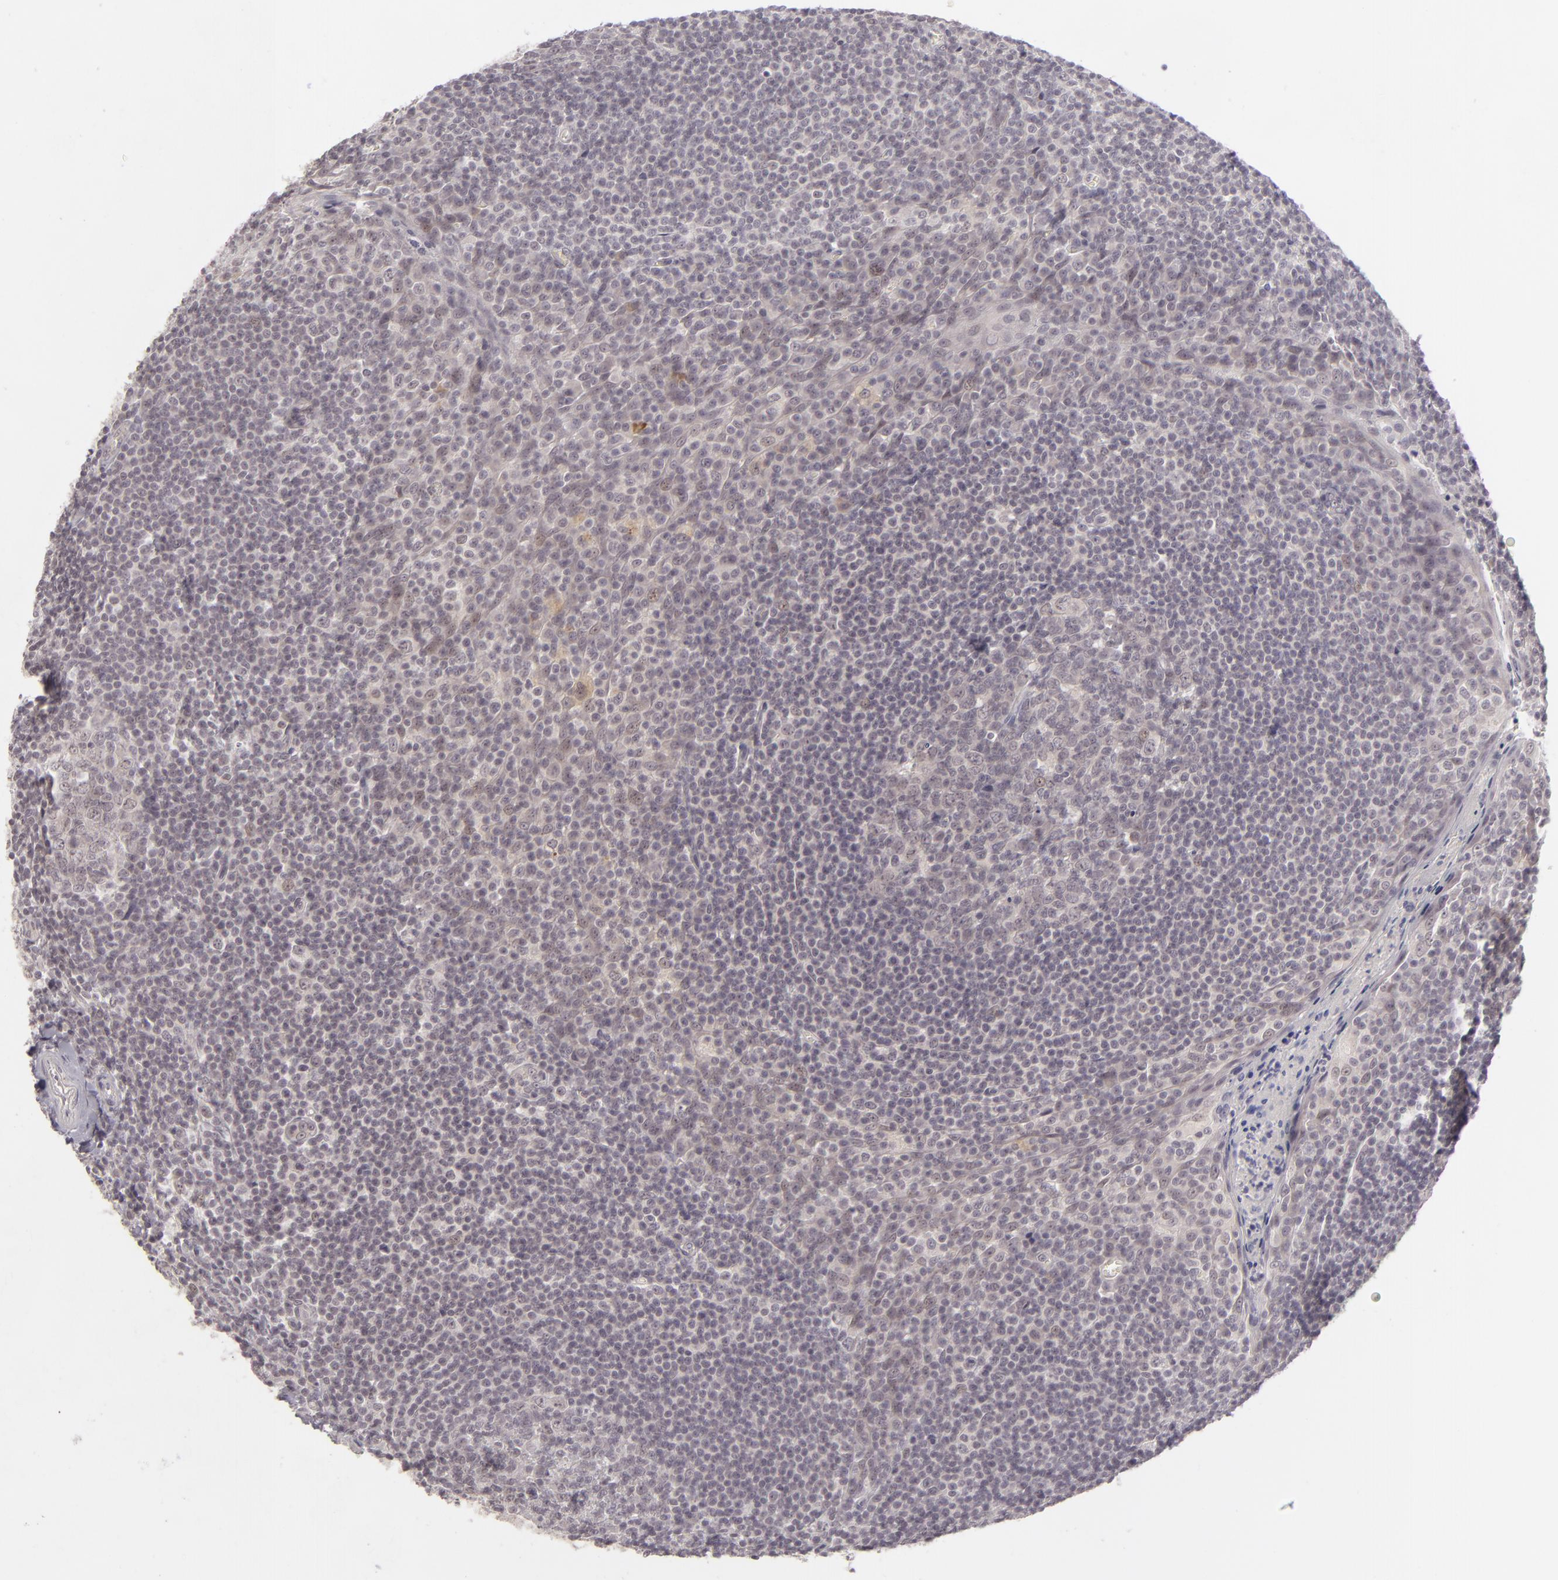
{"staining": {"intensity": "negative", "quantity": "none", "location": "none"}, "tissue": "tonsil", "cell_type": "Germinal center cells", "image_type": "normal", "snomed": [{"axis": "morphology", "description": "Normal tissue, NOS"}, {"axis": "topography", "description": "Tonsil"}], "caption": "Immunohistochemistry of unremarkable human tonsil shows no expression in germinal center cells.", "gene": "DLG3", "patient": {"sex": "male", "age": 31}}